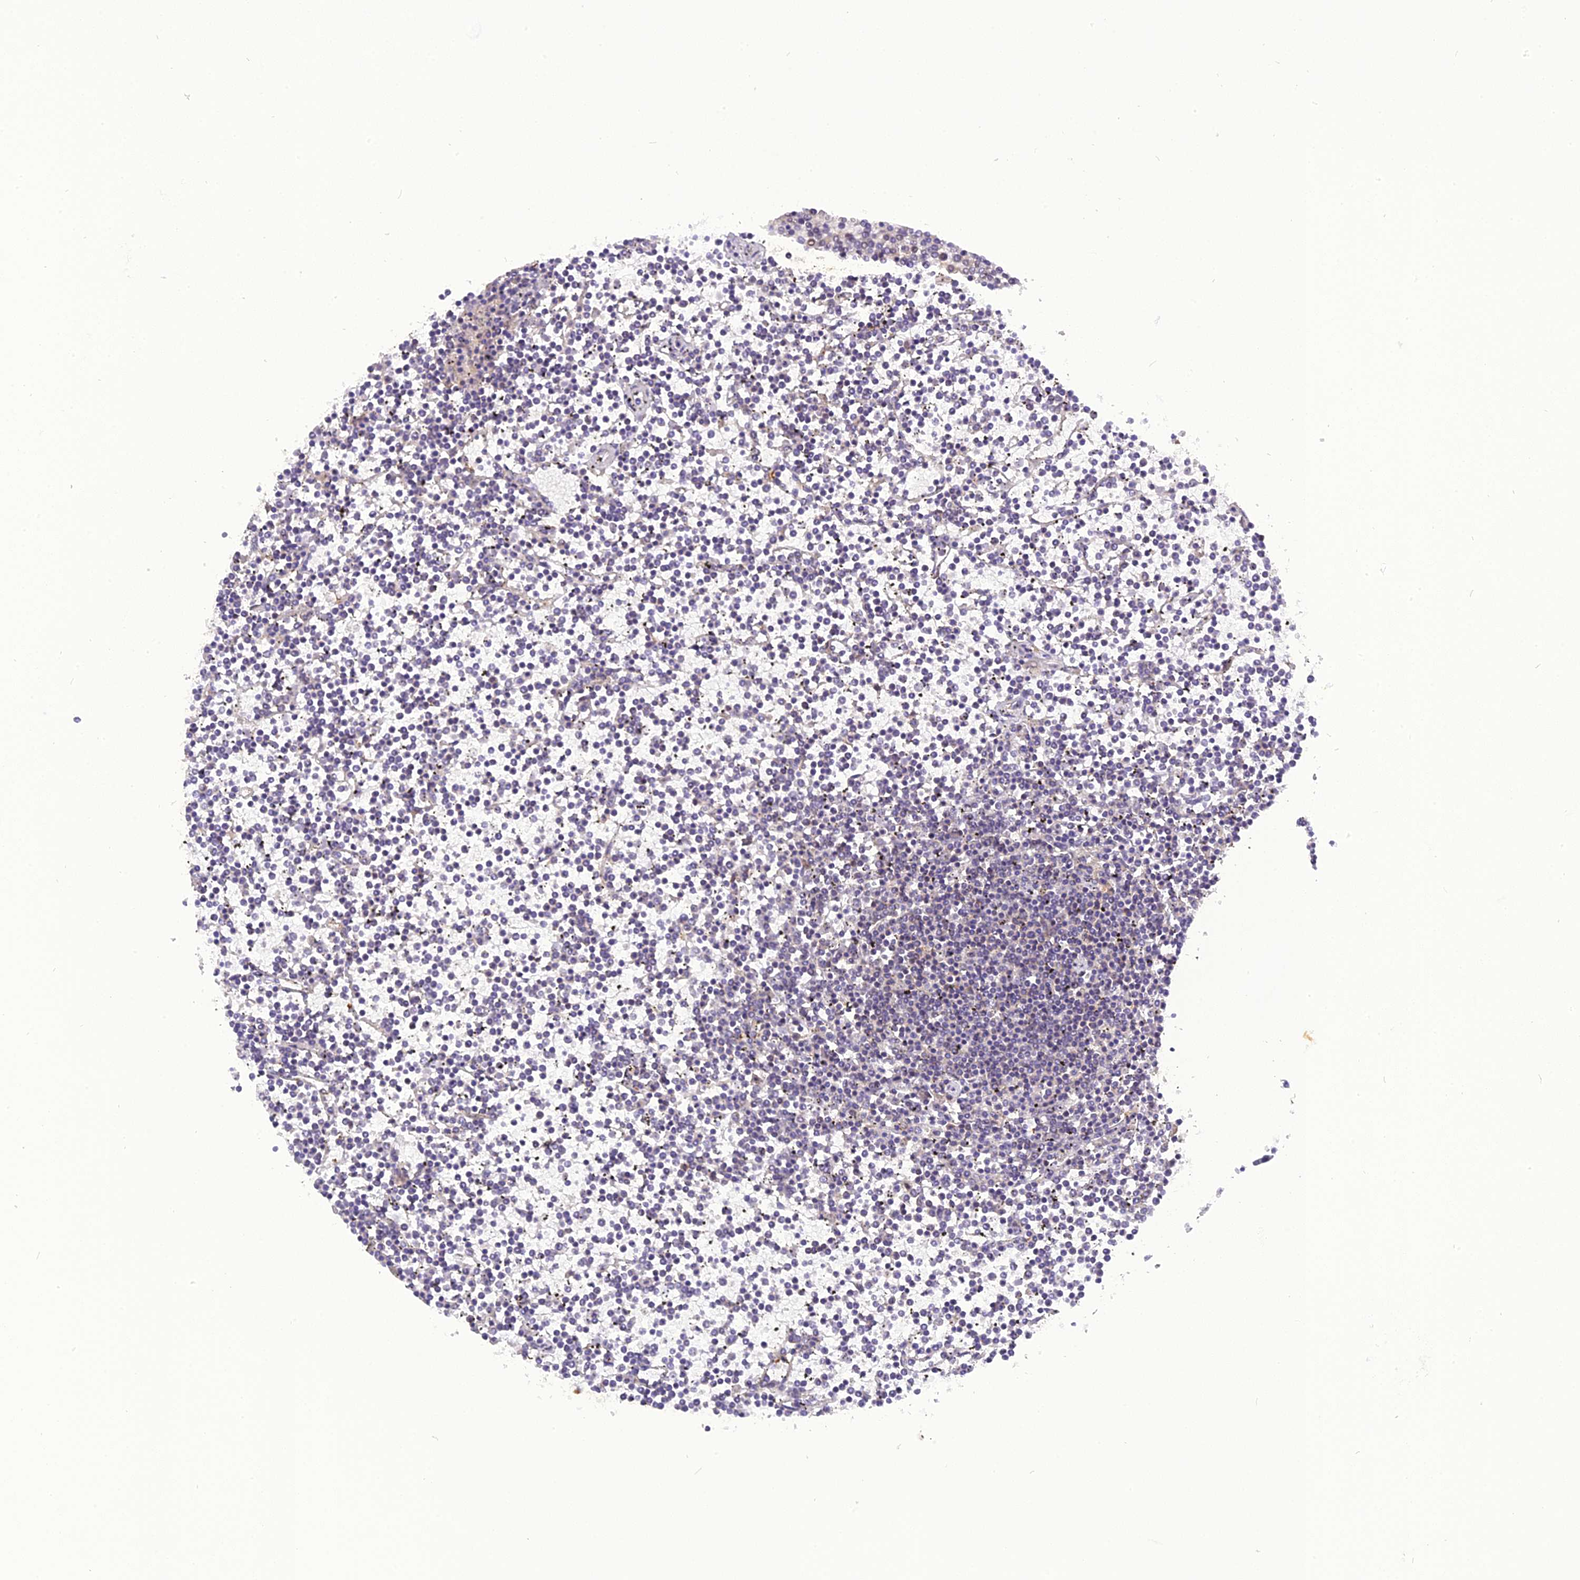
{"staining": {"intensity": "negative", "quantity": "none", "location": "none"}, "tissue": "lymphoma", "cell_type": "Tumor cells", "image_type": "cancer", "snomed": [{"axis": "morphology", "description": "Malignant lymphoma, non-Hodgkin's type, Low grade"}, {"axis": "topography", "description": "Spleen"}], "caption": "The immunohistochemistry micrograph has no significant expression in tumor cells of lymphoma tissue.", "gene": "RABGGTA", "patient": {"sex": "female", "age": 19}}